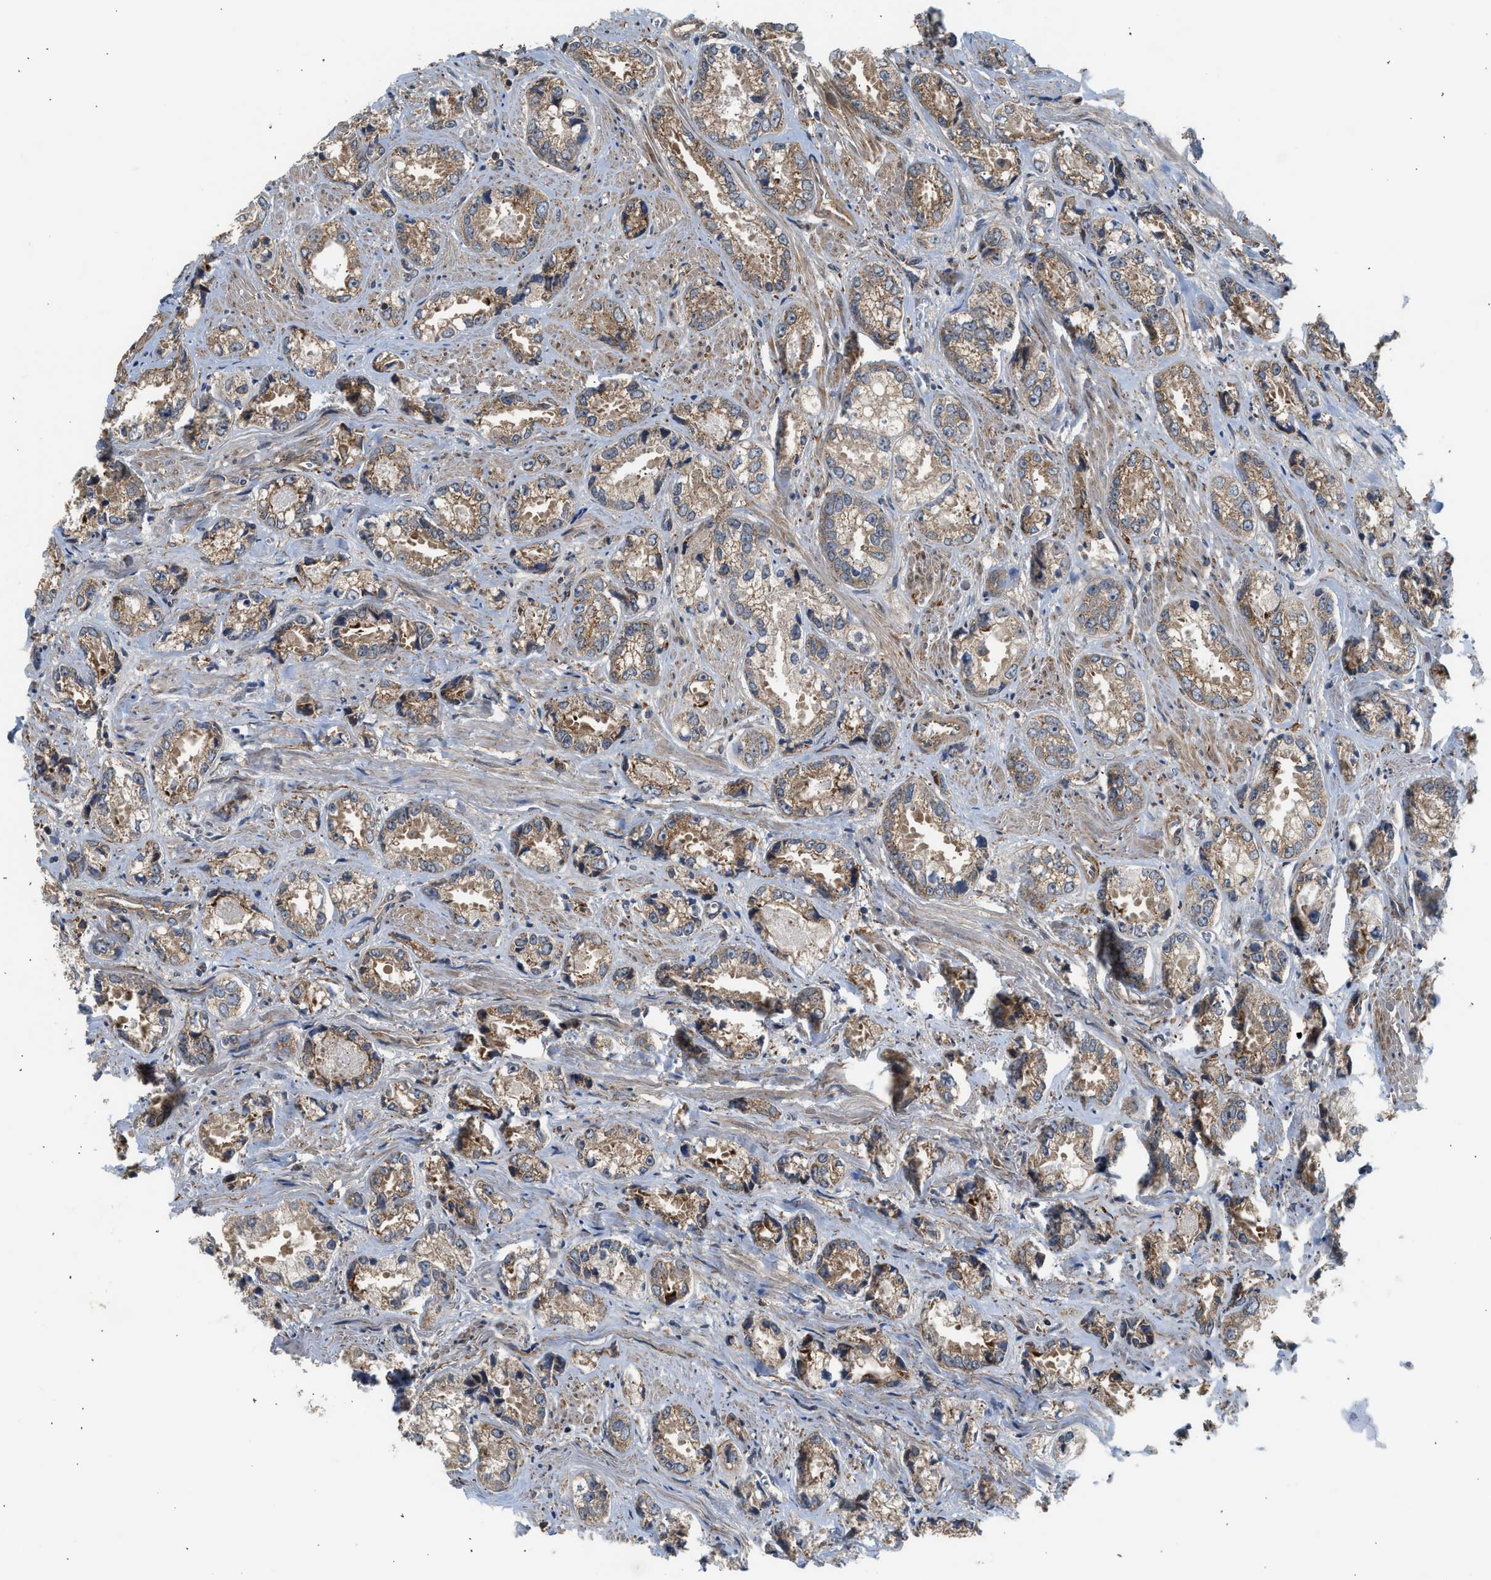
{"staining": {"intensity": "moderate", "quantity": ">75%", "location": "cytoplasmic/membranous"}, "tissue": "prostate cancer", "cell_type": "Tumor cells", "image_type": "cancer", "snomed": [{"axis": "morphology", "description": "Adenocarcinoma, High grade"}, {"axis": "topography", "description": "Prostate"}], "caption": "High-magnification brightfield microscopy of prostate cancer (adenocarcinoma (high-grade)) stained with DAB (brown) and counterstained with hematoxylin (blue). tumor cells exhibit moderate cytoplasmic/membranous positivity is present in about>75% of cells.", "gene": "POLG2", "patient": {"sex": "male", "age": 61}}